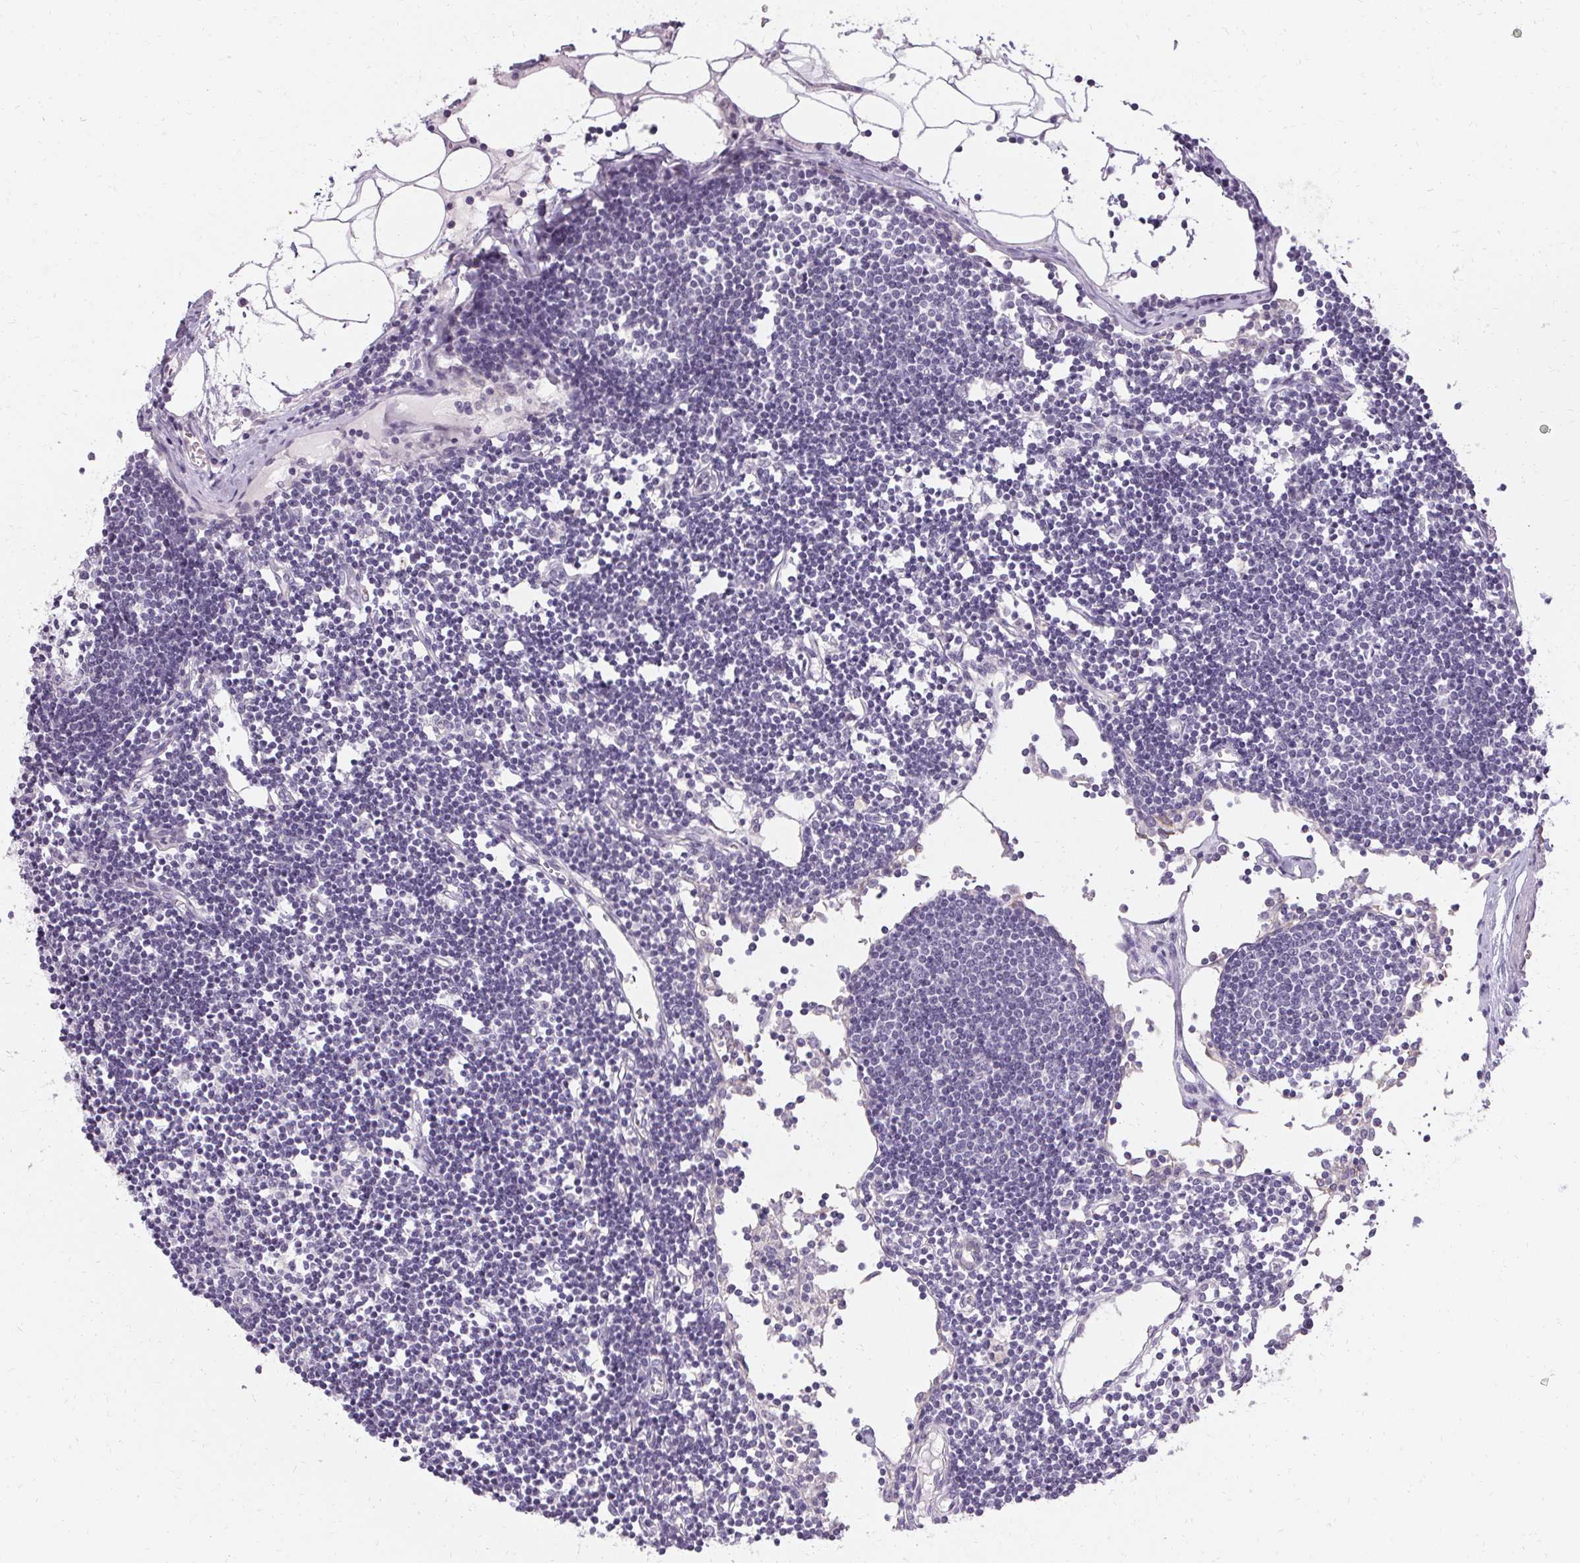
{"staining": {"intensity": "negative", "quantity": "none", "location": "none"}, "tissue": "lymph node", "cell_type": "Non-germinal center cells", "image_type": "normal", "snomed": [{"axis": "morphology", "description": "Normal tissue, NOS"}, {"axis": "topography", "description": "Lymph node"}], "caption": "This is a micrograph of immunohistochemistry (IHC) staining of benign lymph node, which shows no staining in non-germinal center cells.", "gene": "HSD17B3", "patient": {"sex": "female", "age": 65}}